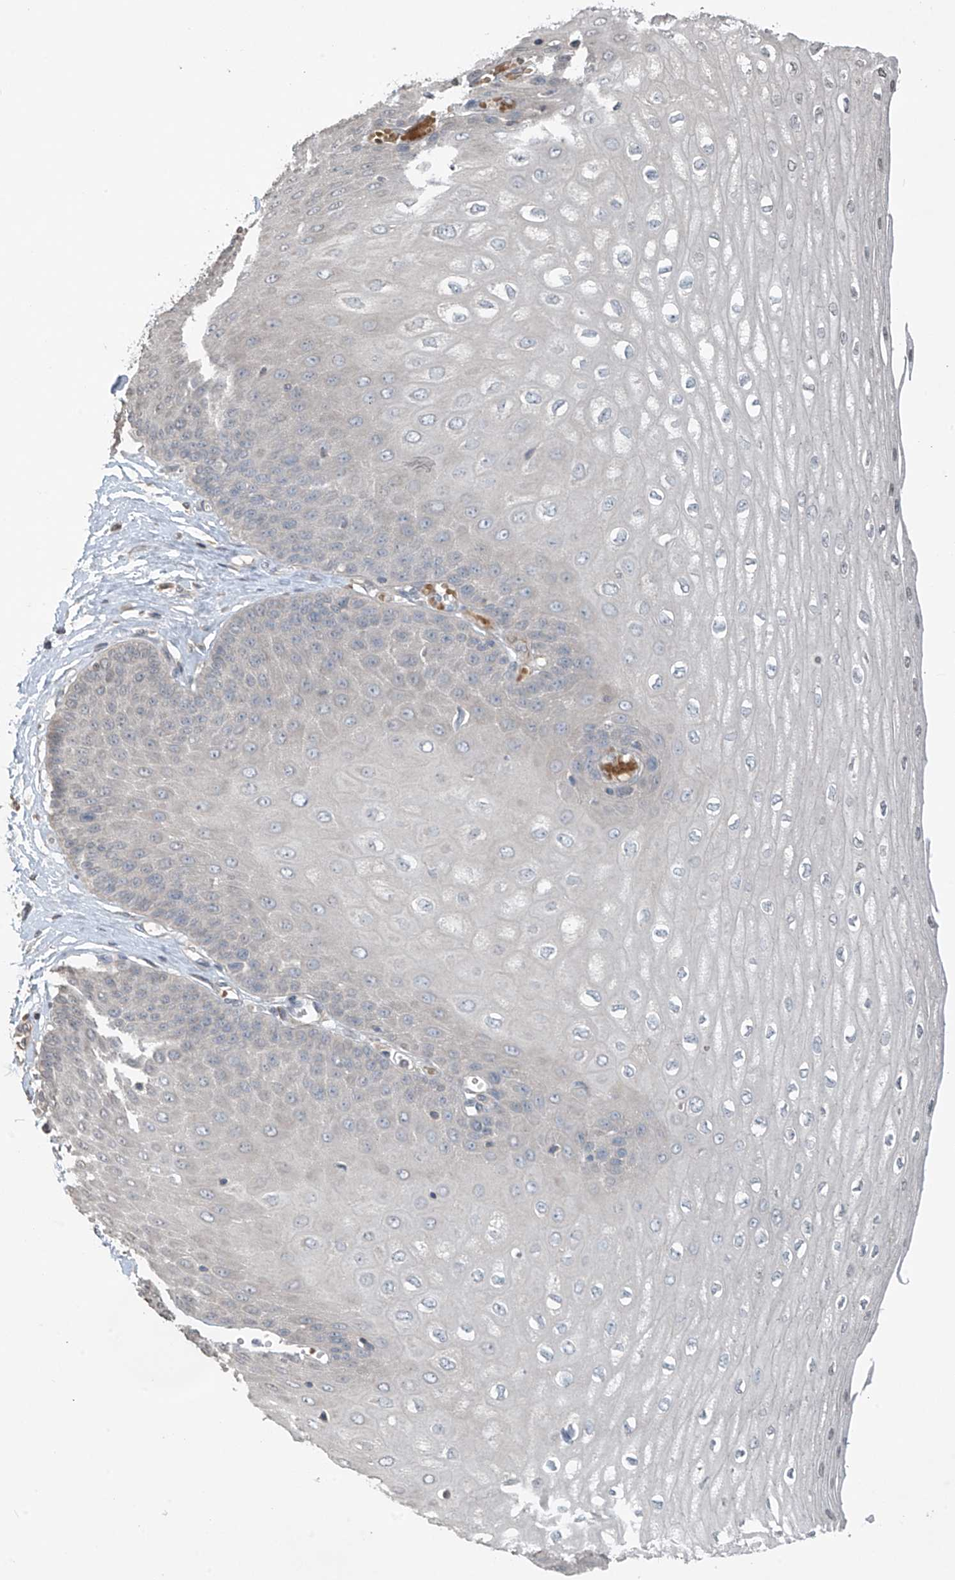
{"staining": {"intensity": "negative", "quantity": "none", "location": "none"}, "tissue": "esophagus", "cell_type": "Squamous epithelial cells", "image_type": "normal", "snomed": [{"axis": "morphology", "description": "Normal tissue, NOS"}, {"axis": "topography", "description": "Esophagus"}], "caption": "This micrograph is of benign esophagus stained with IHC to label a protein in brown with the nuclei are counter-stained blue. There is no positivity in squamous epithelial cells.", "gene": "HOXA11", "patient": {"sex": "male", "age": 60}}